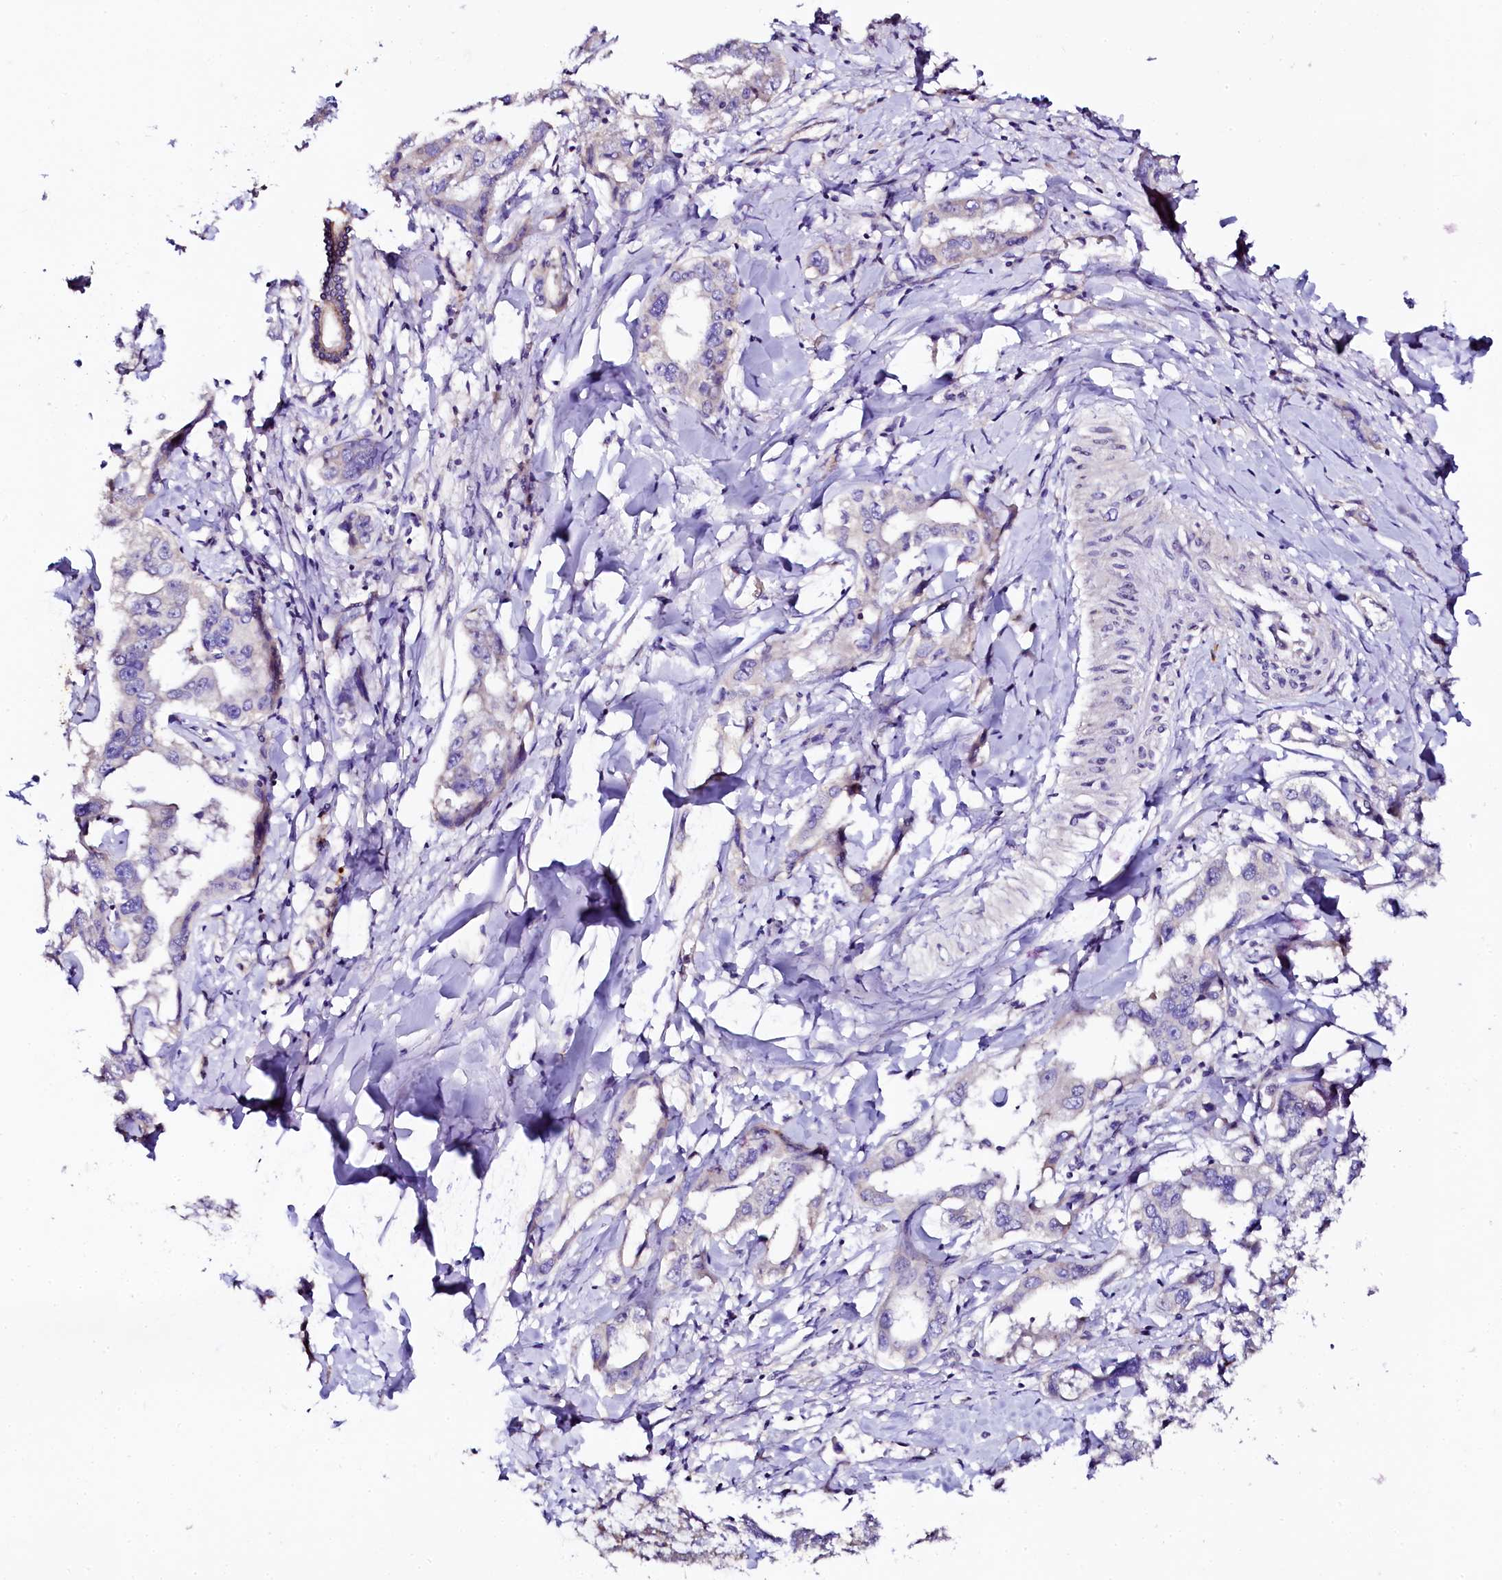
{"staining": {"intensity": "negative", "quantity": "none", "location": "none"}, "tissue": "liver cancer", "cell_type": "Tumor cells", "image_type": "cancer", "snomed": [{"axis": "morphology", "description": "Cholangiocarcinoma"}, {"axis": "topography", "description": "Liver"}], "caption": "Immunohistochemistry image of neoplastic tissue: liver cholangiocarcinoma stained with DAB displays no significant protein staining in tumor cells.", "gene": "NAA16", "patient": {"sex": "male", "age": 59}}